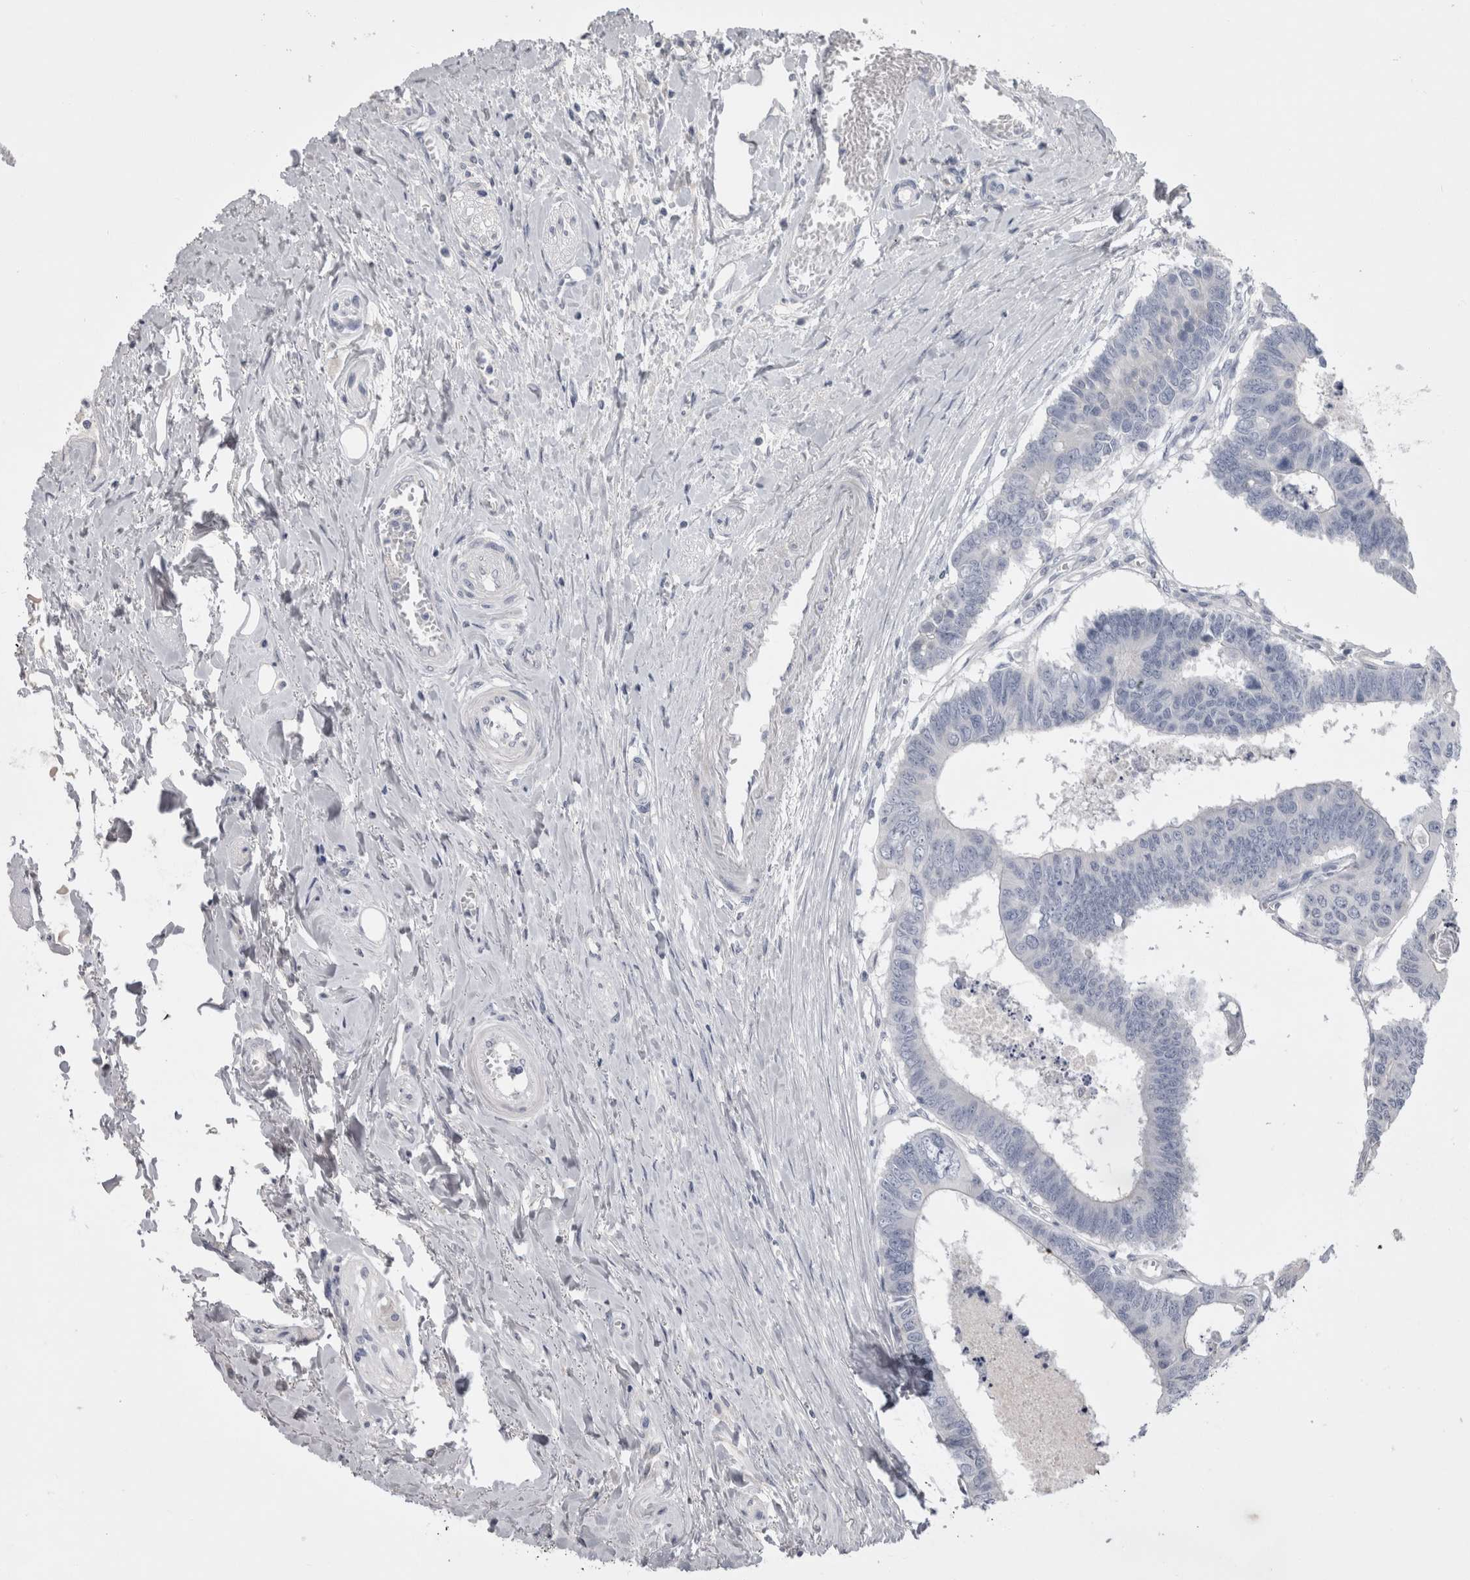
{"staining": {"intensity": "negative", "quantity": "none", "location": "none"}, "tissue": "colorectal cancer", "cell_type": "Tumor cells", "image_type": "cancer", "snomed": [{"axis": "morphology", "description": "Adenocarcinoma, NOS"}, {"axis": "topography", "description": "Rectum"}], "caption": "High power microscopy histopathology image of an immunohistochemistry histopathology image of colorectal cancer, revealing no significant expression in tumor cells.", "gene": "ADAM2", "patient": {"sex": "male", "age": 84}}